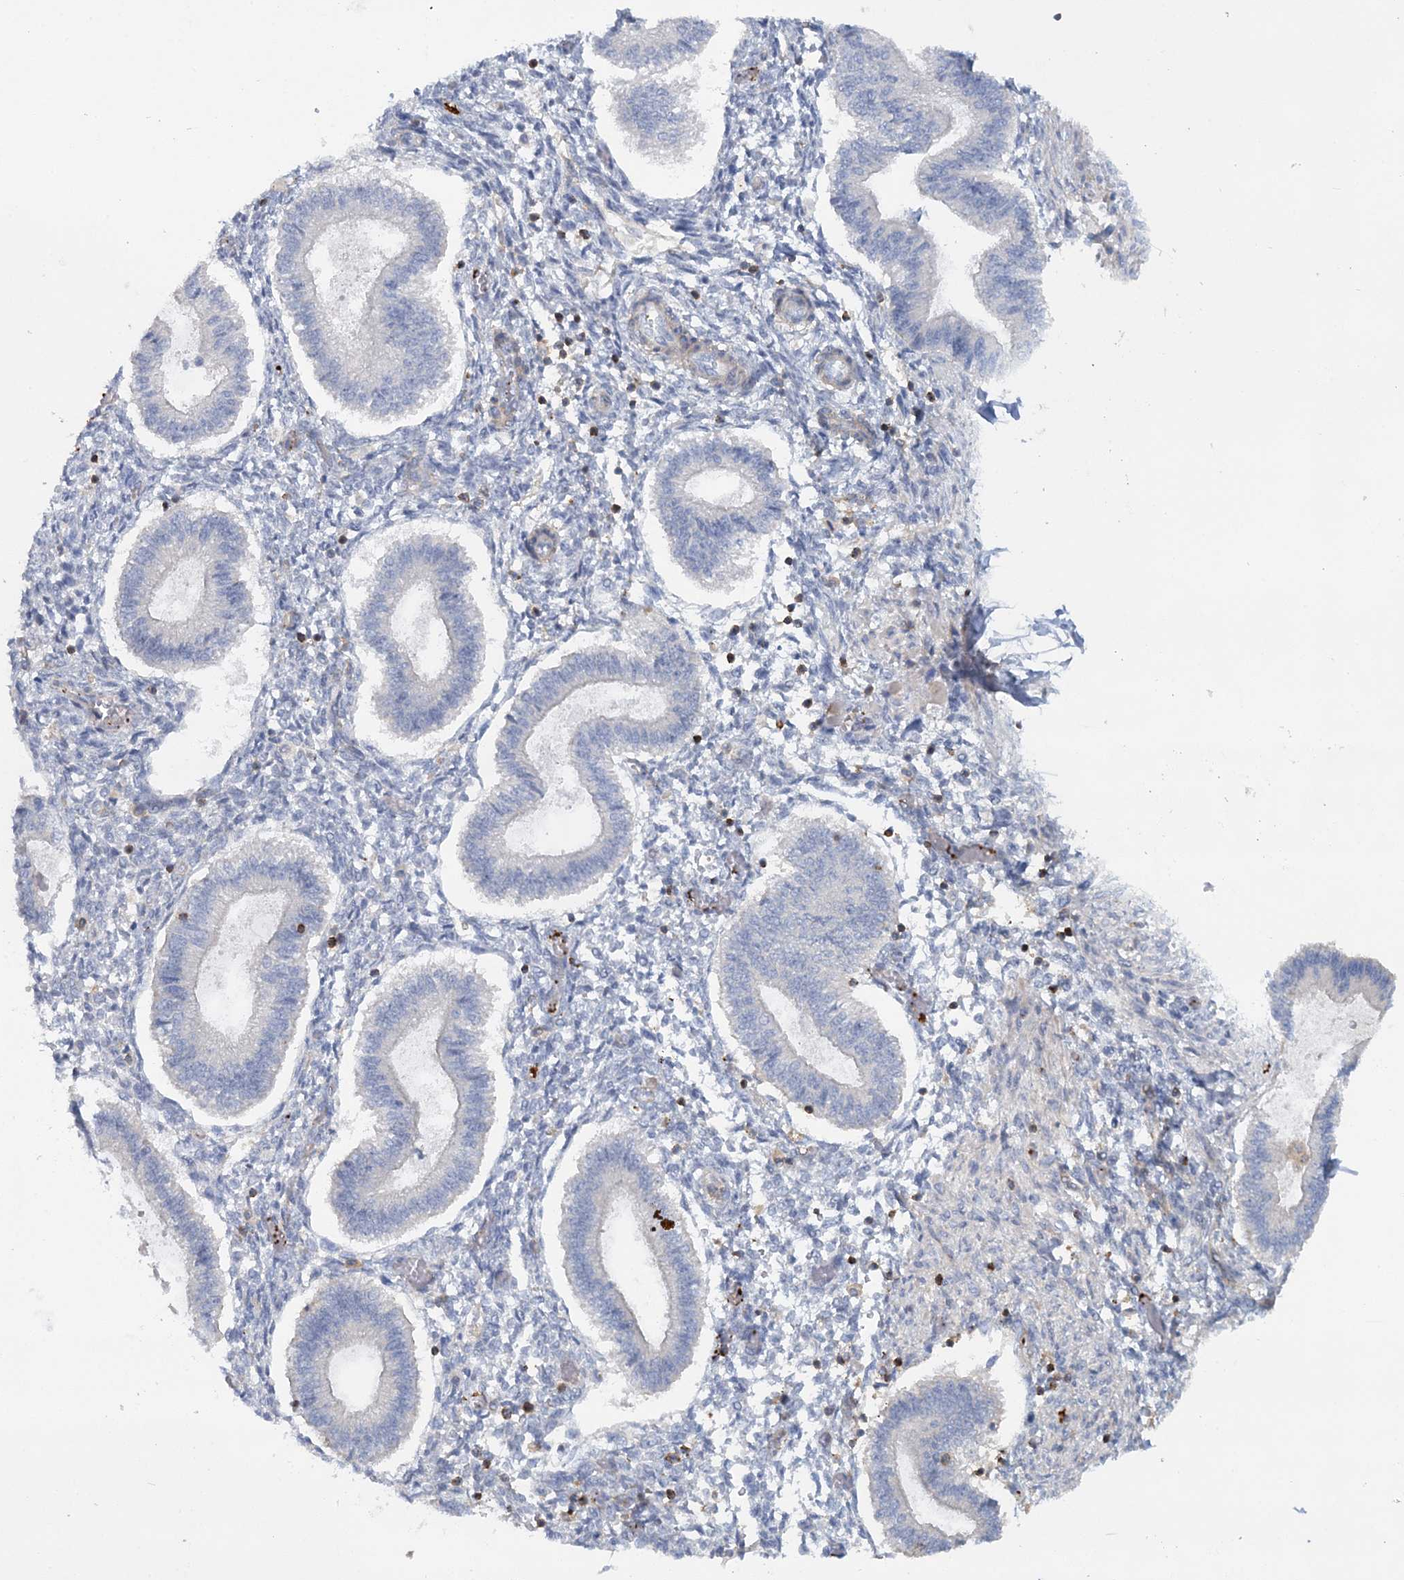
{"staining": {"intensity": "negative", "quantity": "none", "location": "none"}, "tissue": "endometrium", "cell_type": "Cells in endometrial stroma", "image_type": "normal", "snomed": [{"axis": "morphology", "description": "Normal tissue, NOS"}, {"axis": "topography", "description": "Endometrium"}], "caption": "Endometrium stained for a protein using immunohistochemistry (IHC) shows no expression cells in endometrial stroma.", "gene": "CUEDC2", "patient": {"sex": "female", "age": 25}}